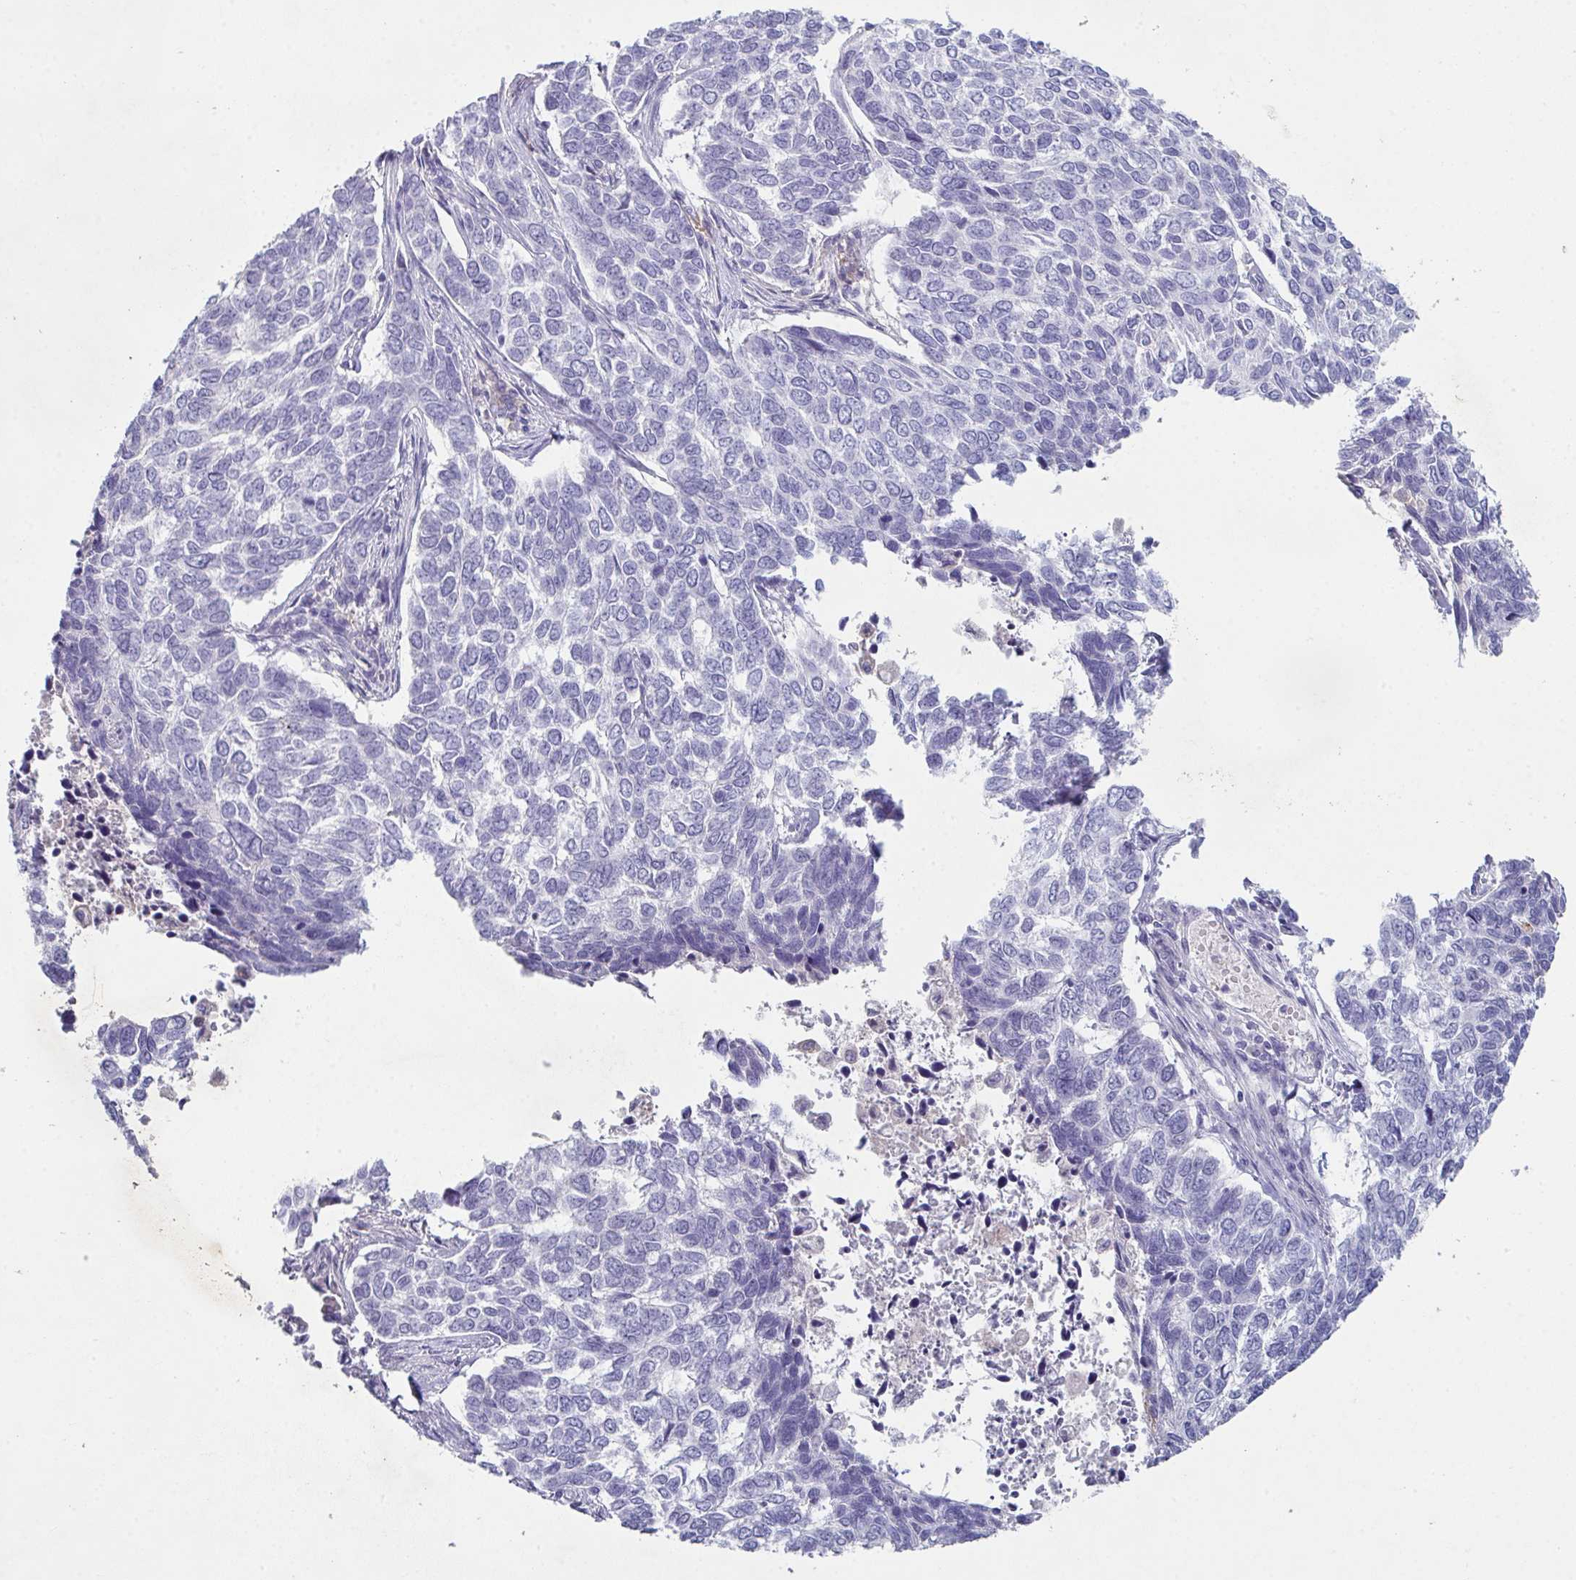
{"staining": {"intensity": "negative", "quantity": "none", "location": "none"}, "tissue": "skin cancer", "cell_type": "Tumor cells", "image_type": "cancer", "snomed": [{"axis": "morphology", "description": "Basal cell carcinoma"}, {"axis": "topography", "description": "Skin"}], "caption": "Tumor cells show no significant protein expression in skin cancer (basal cell carcinoma).", "gene": "ADAM21", "patient": {"sex": "female", "age": 65}}